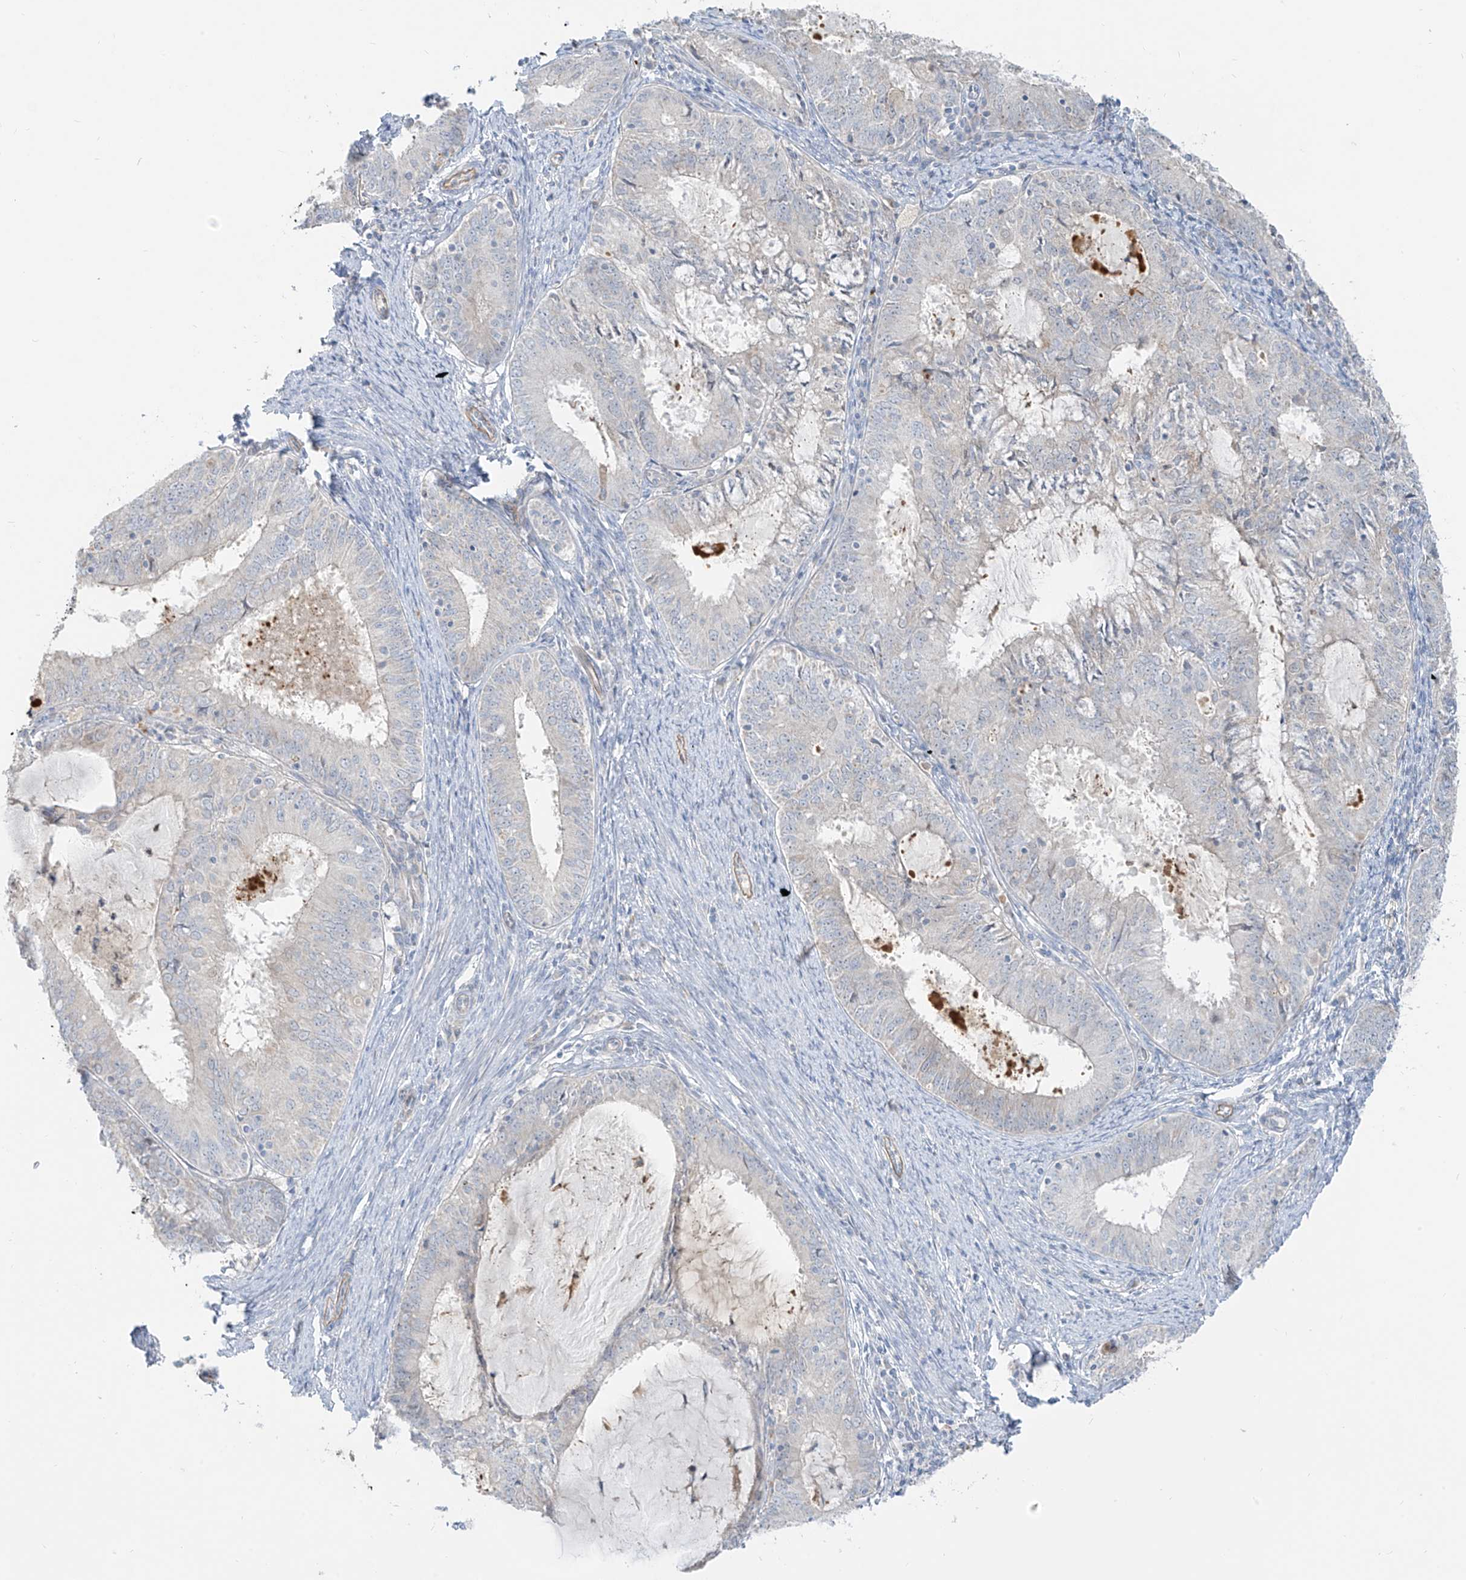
{"staining": {"intensity": "negative", "quantity": "none", "location": "none"}, "tissue": "endometrial cancer", "cell_type": "Tumor cells", "image_type": "cancer", "snomed": [{"axis": "morphology", "description": "Adenocarcinoma, NOS"}, {"axis": "topography", "description": "Endometrium"}], "caption": "DAB (3,3'-diaminobenzidine) immunohistochemical staining of human endometrial adenocarcinoma demonstrates no significant positivity in tumor cells.", "gene": "C2orf42", "patient": {"sex": "female", "age": 57}}